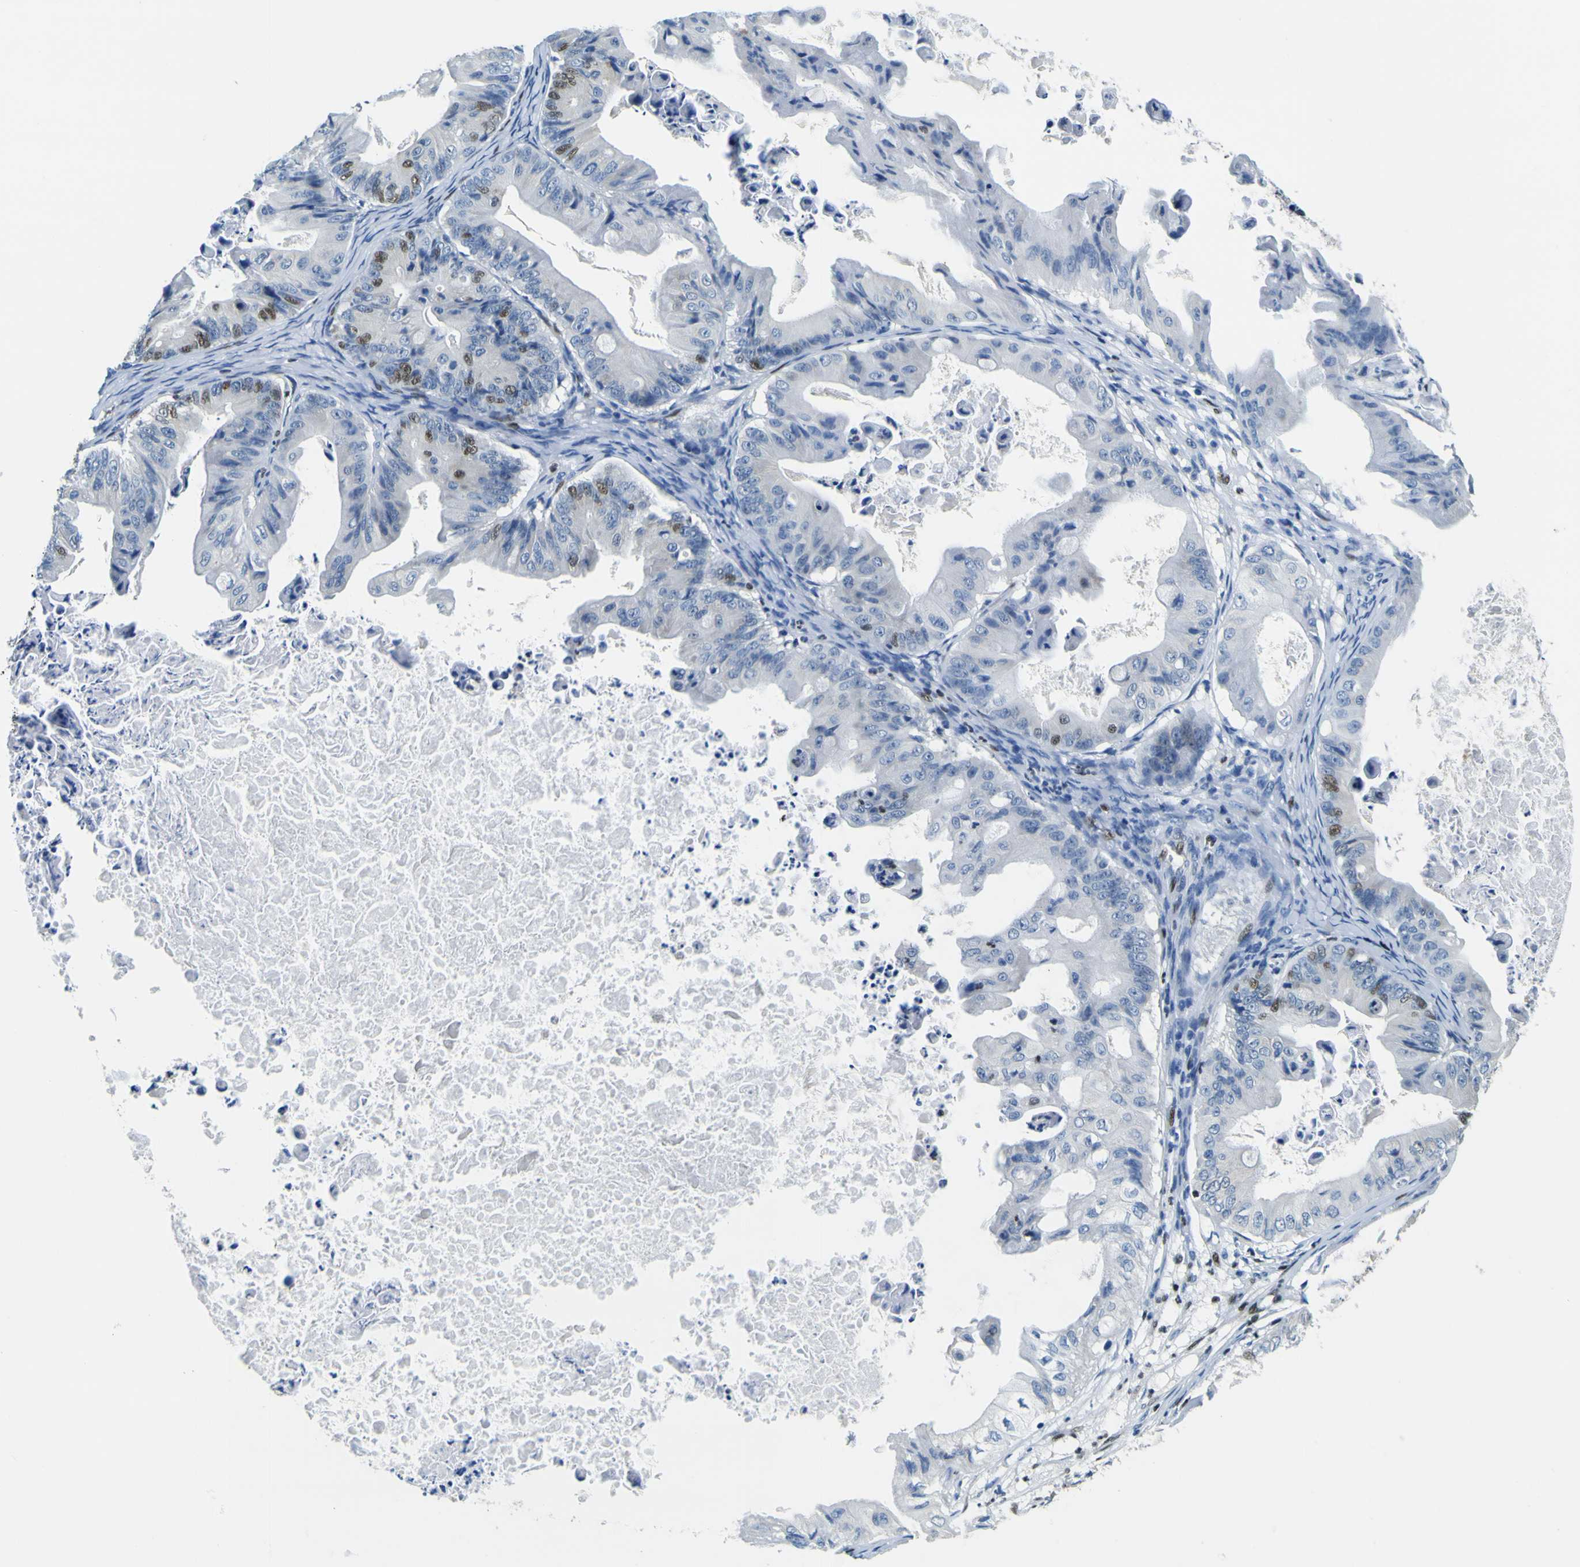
{"staining": {"intensity": "moderate", "quantity": "<25%", "location": "nuclear"}, "tissue": "ovarian cancer", "cell_type": "Tumor cells", "image_type": "cancer", "snomed": [{"axis": "morphology", "description": "Cystadenocarcinoma, mucinous, NOS"}, {"axis": "topography", "description": "Ovary"}], "caption": "IHC of ovarian cancer reveals low levels of moderate nuclear staining in about <25% of tumor cells.", "gene": "SP1", "patient": {"sex": "female", "age": 37}}